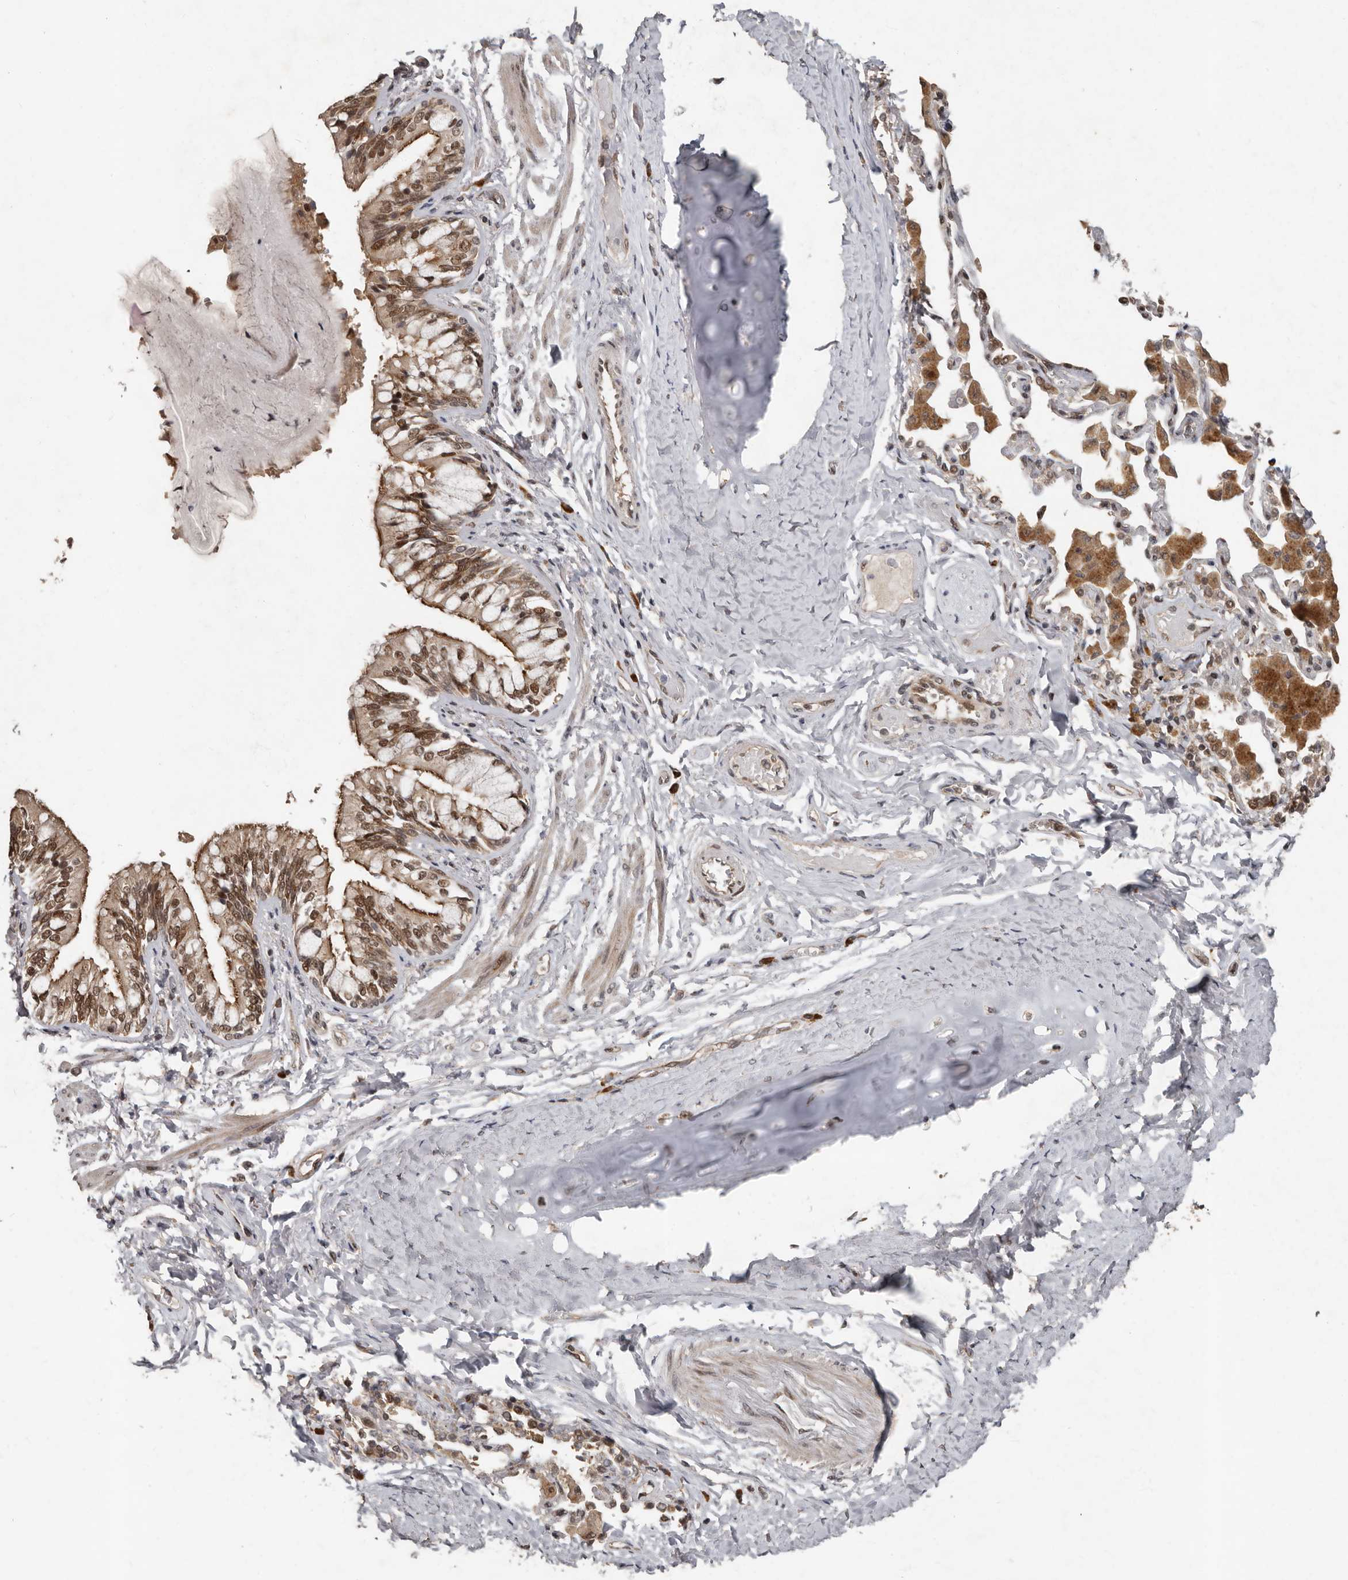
{"staining": {"intensity": "moderate", "quantity": ">75%", "location": "cytoplasmic/membranous,nuclear"}, "tissue": "bronchus", "cell_type": "Respiratory epithelial cells", "image_type": "normal", "snomed": [{"axis": "morphology", "description": "Normal tissue, NOS"}, {"axis": "morphology", "description": "Inflammation, NOS"}, {"axis": "topography", "description": "Bronchus"}, {"axis": "topography", "description": "Lung"}], "caption": "Bronchus stained for a protein exhibits moderate cytoplasmic/membranous,nuclear positivity in respiratory epithelial cells. (IHC, brightfield microscopy, high magnification).", "gene": "LRGUK", "patient": {"sex": "female", "age": 46}}